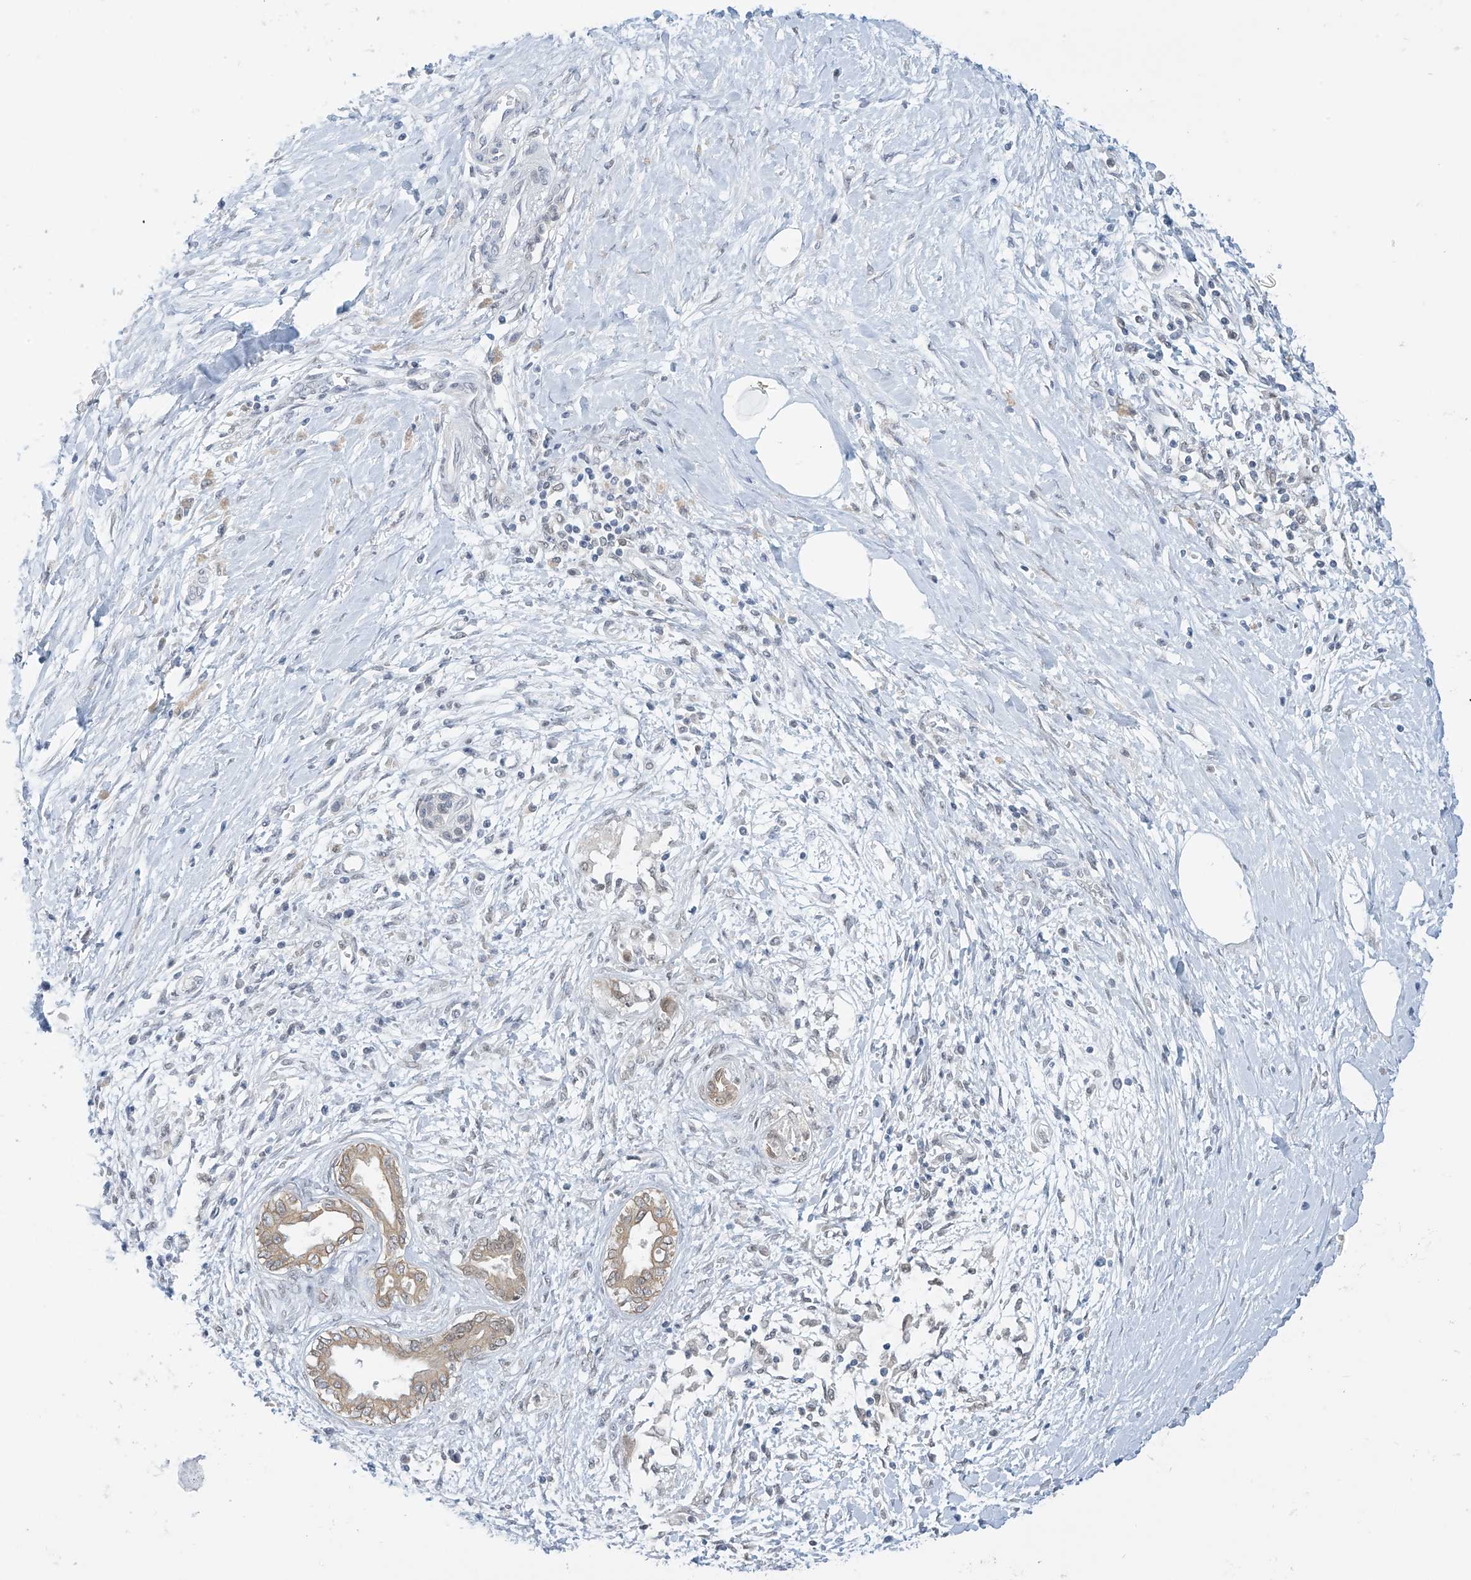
{"staining": {"intensity": "weak", "quantity": "<25%", "location": "cytoplasmic/membranous"}, "tissue": "pancreatic cancer", "cell_type": "Tumor cells", "image_type": "cancer", "snomed": [{"axis": "morphology", "description": "Adenocarcinoma, NOS"}, {"axis": "topography", "description": "Pancreas"}], "caption": "Tumor cells are negative for protein expression in human adenocarcinoma (pancreatic).", "gene": "APLF", "patient": {"sex": "male", "age": 58}}